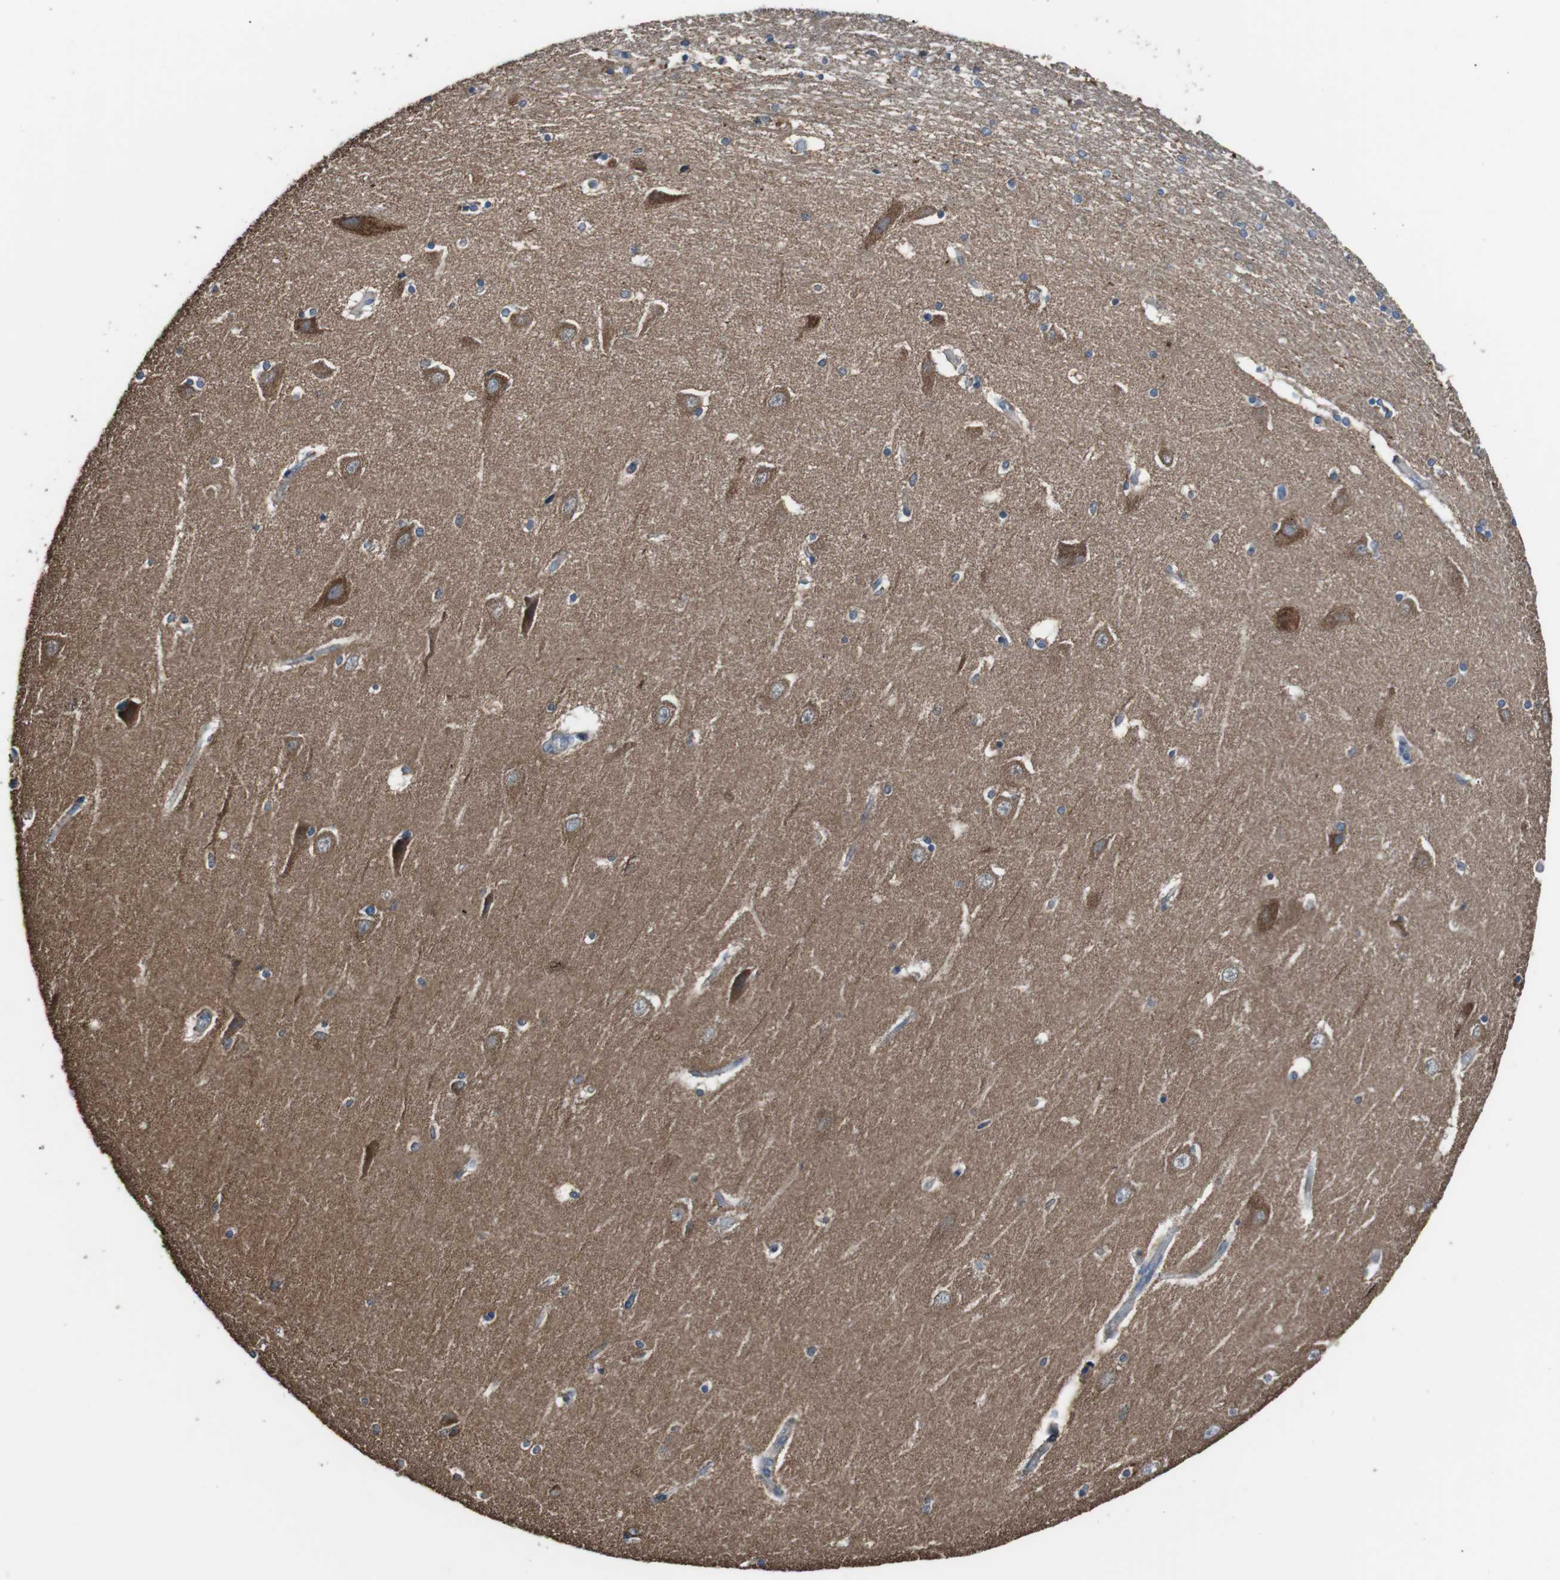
{"staining": {"intensity": "moderate", "quantity": "25%-75%", "location": "cytoplasmic/membranous"}, "tissue": "hippocampus", "cell_type": "Glial cells", "image_type": "normal", "snomed": [{"axis": "morphology", "description": "Normal tissue, NOS"}, {"axis": "topography", "description": "Hippocampus"}], "caption": "Immunohistochemical staining of benign human hippocampus exhibits 25%-75% levels of moderate cytoplasmic/membranous protein positivity in approximately 25%-75% of glial cells.", "gene": "CISD2", "patient": {"sex": "female", "age": 54}}